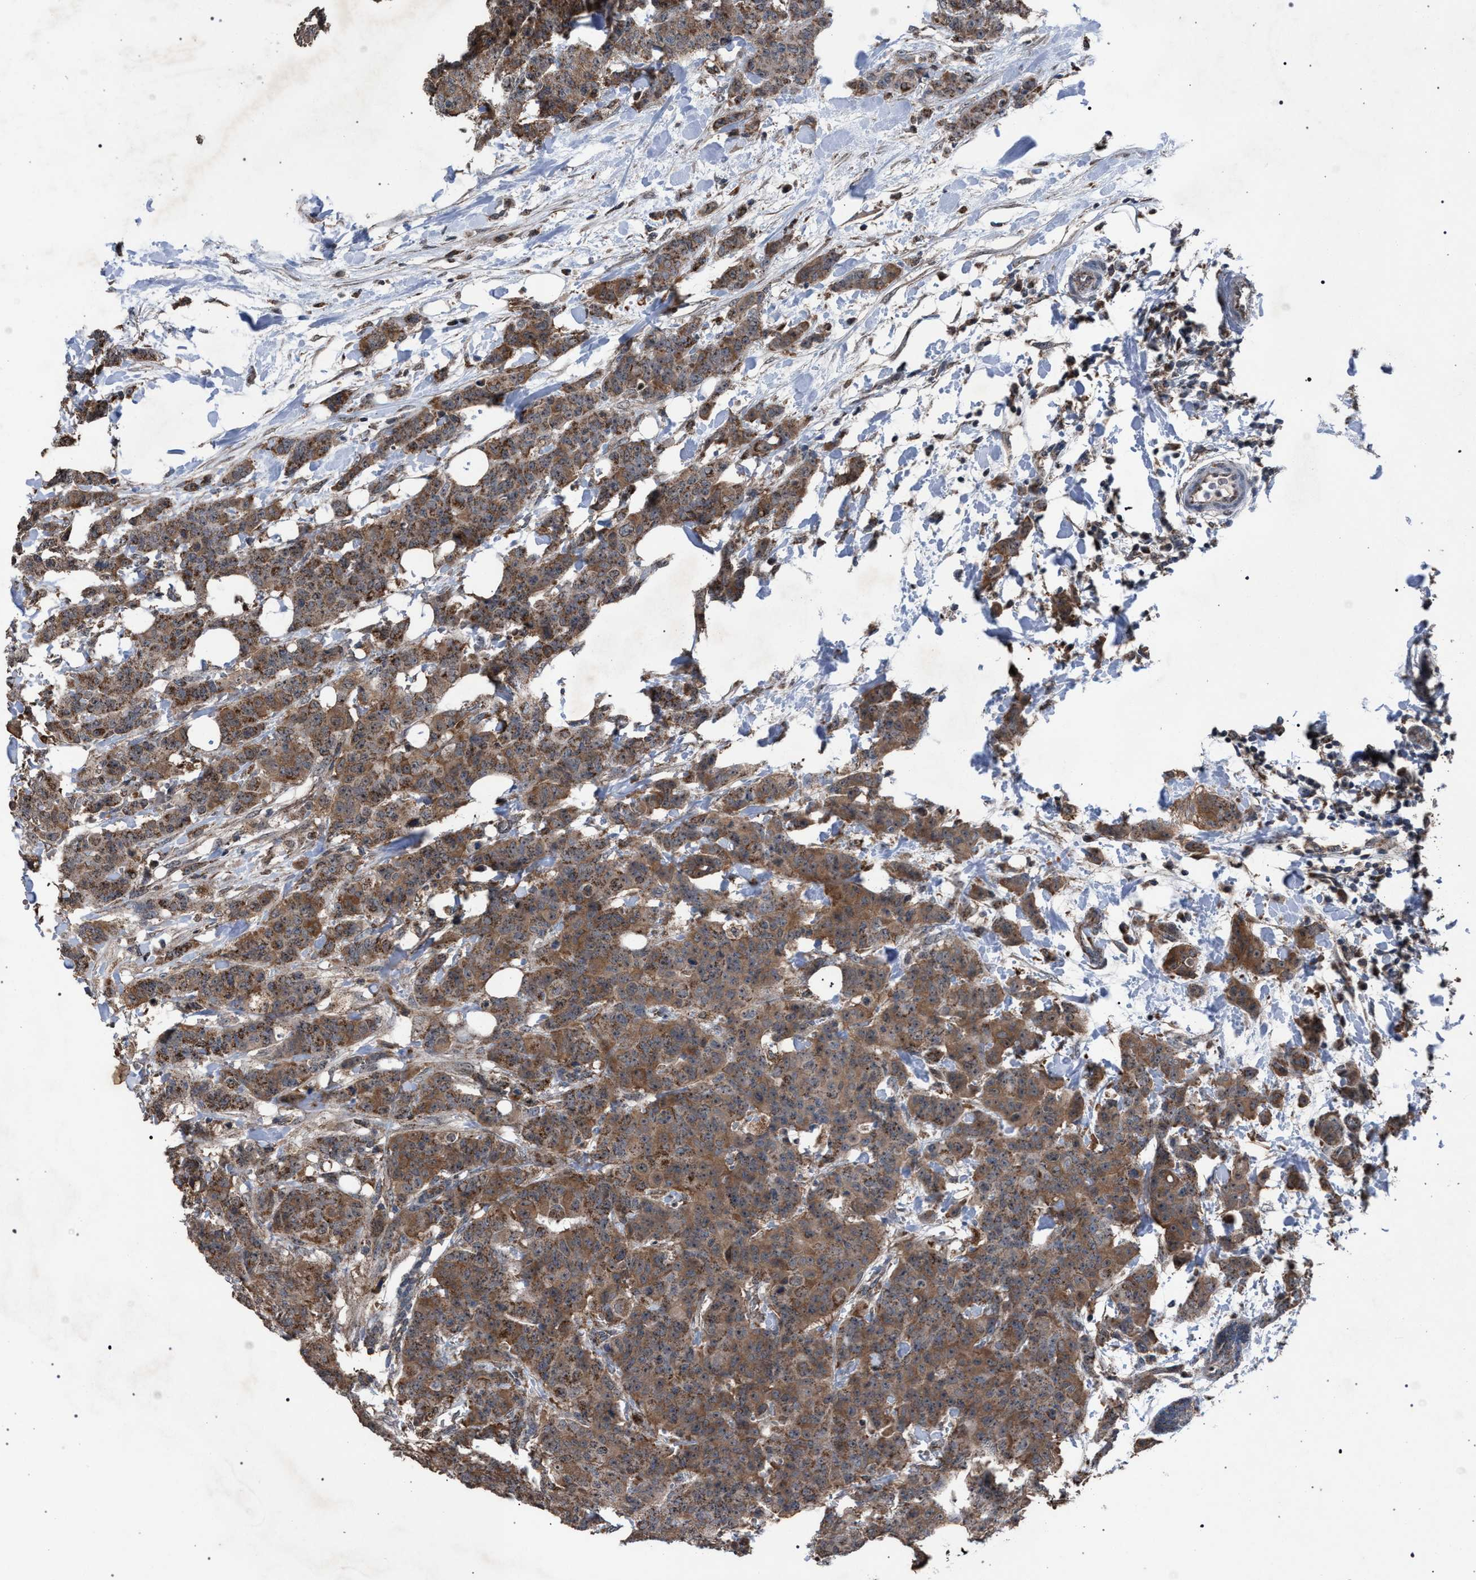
{"staining": {"intensity": "moderate", "quantity": ">75%", "location": "cytoplasmic/membranous"}, "tissue": "breast cancer", "cell_type": "Tumor cells", "image_type": "cancer", "snomed": [{"axis": "morphology", "description": "Normal tissue, NOS"}, {"axis": "morphology", "description": "Duct carcinoma"}, {"axis": "topography", "description": "Breast"}], "caption": "The immunohistochemical stain shows moderate cytoplasmic/membranous staining in tumor cells of intraductal carcinoma (breast) tissue.", "gene": "HSD17B4", "patient": {"sex": "female", "age": 40}}